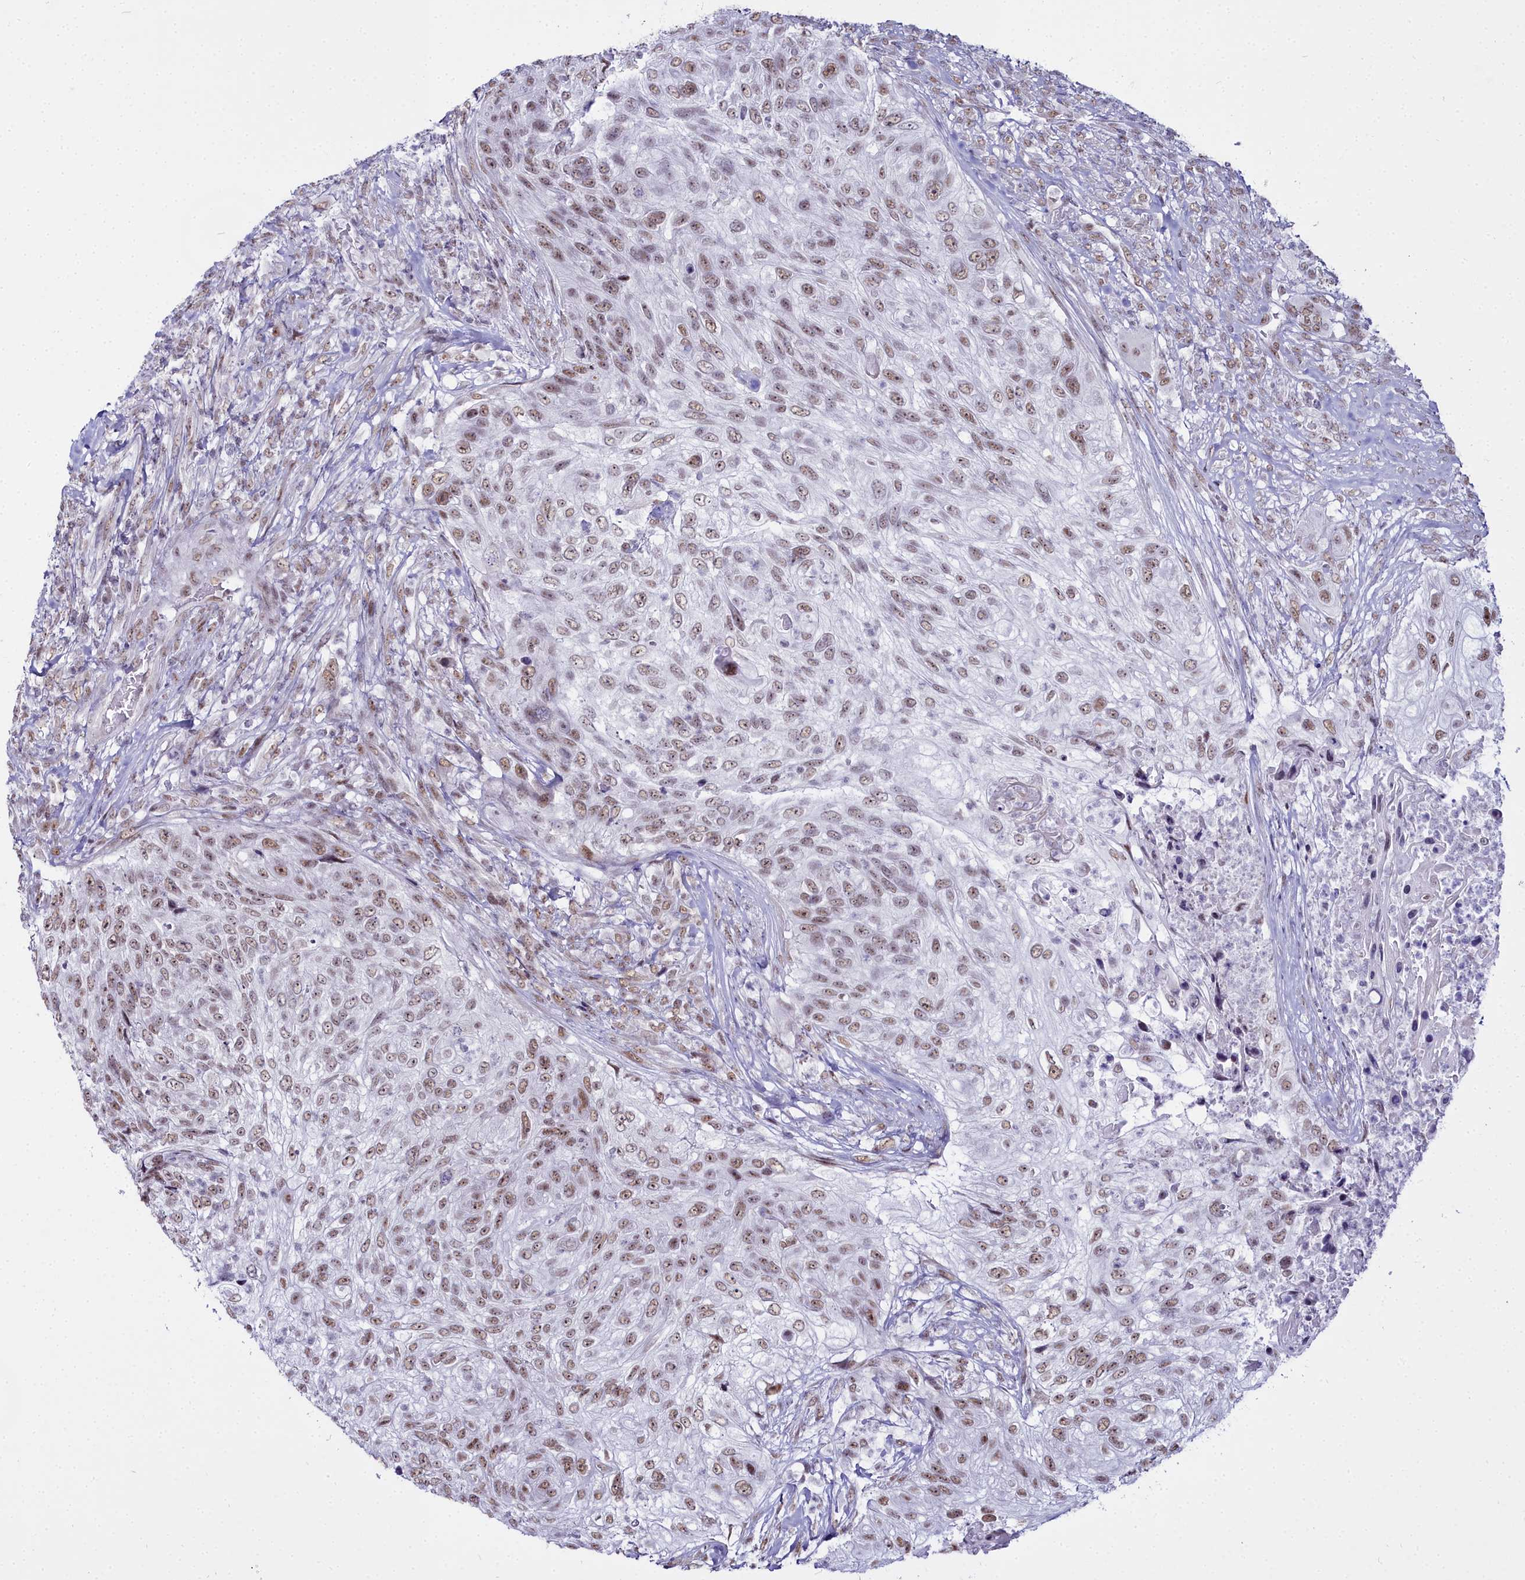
{"staining": {"intensity": "moderate", "quantity": ">75%", "location": "nuclear"}, "tissue": "urothelial cancer", "cell_type": "Tumor cells", "image_type": "cancer", "snomed": [{"axis": "morphology", "description": "Urothelial carcinoma, High grade"}, {"axis": "topography", "description": "Urinary bladder"}], "caption": "This micrograph demonstrates urothelial cancer stained with immunohistochemistry (IHC) to label a protein in brown. The nuclear of tumor cells show moderate positivity for the protein. Nuclei are counter-stained blue.", "gene": "RBM12", "patient": {"sex": "female", "age": 60}}